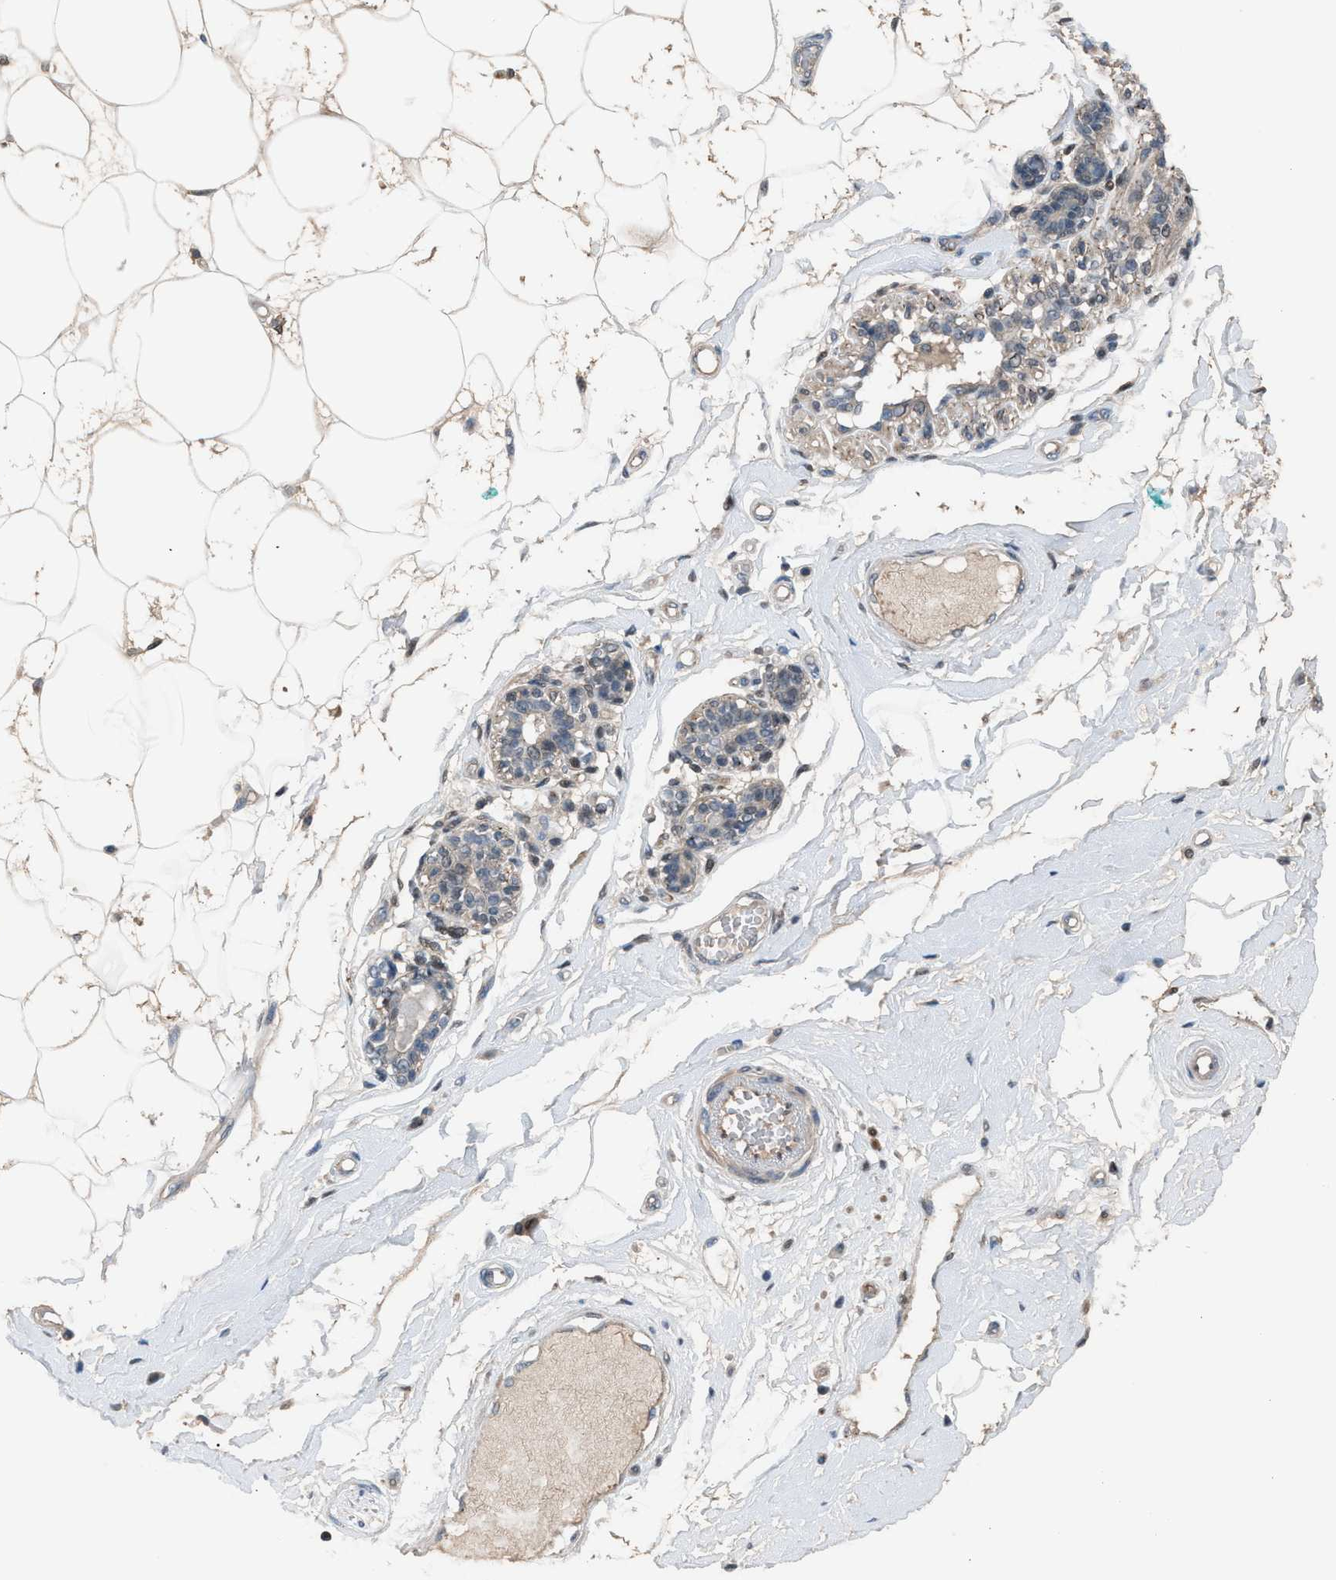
{"staining": {"intensity": "moderate", "quantity": "25%-75%", "location": "cytoplasmic/membranous"}, "tissue": "breast", "cell_type": "Adipocytes", "image_type": "normal", "snomed": [{"axis": "morphology", "description": "Normal tissue, NOS"}, {"axis": "morphology", "description": "Lobular carcinoma"}, {"axis": "topography", "description": "Breast"}], "caption": "IHC (DAB (3,3'-diaminobenzidine)) staining of normal breast displays moderate cytoplasmic/membranous protein staining in approximately 25%-75% of adipocytes.", "gene": "CRTC1", "patient": {"sex": "female", "age": 59}}